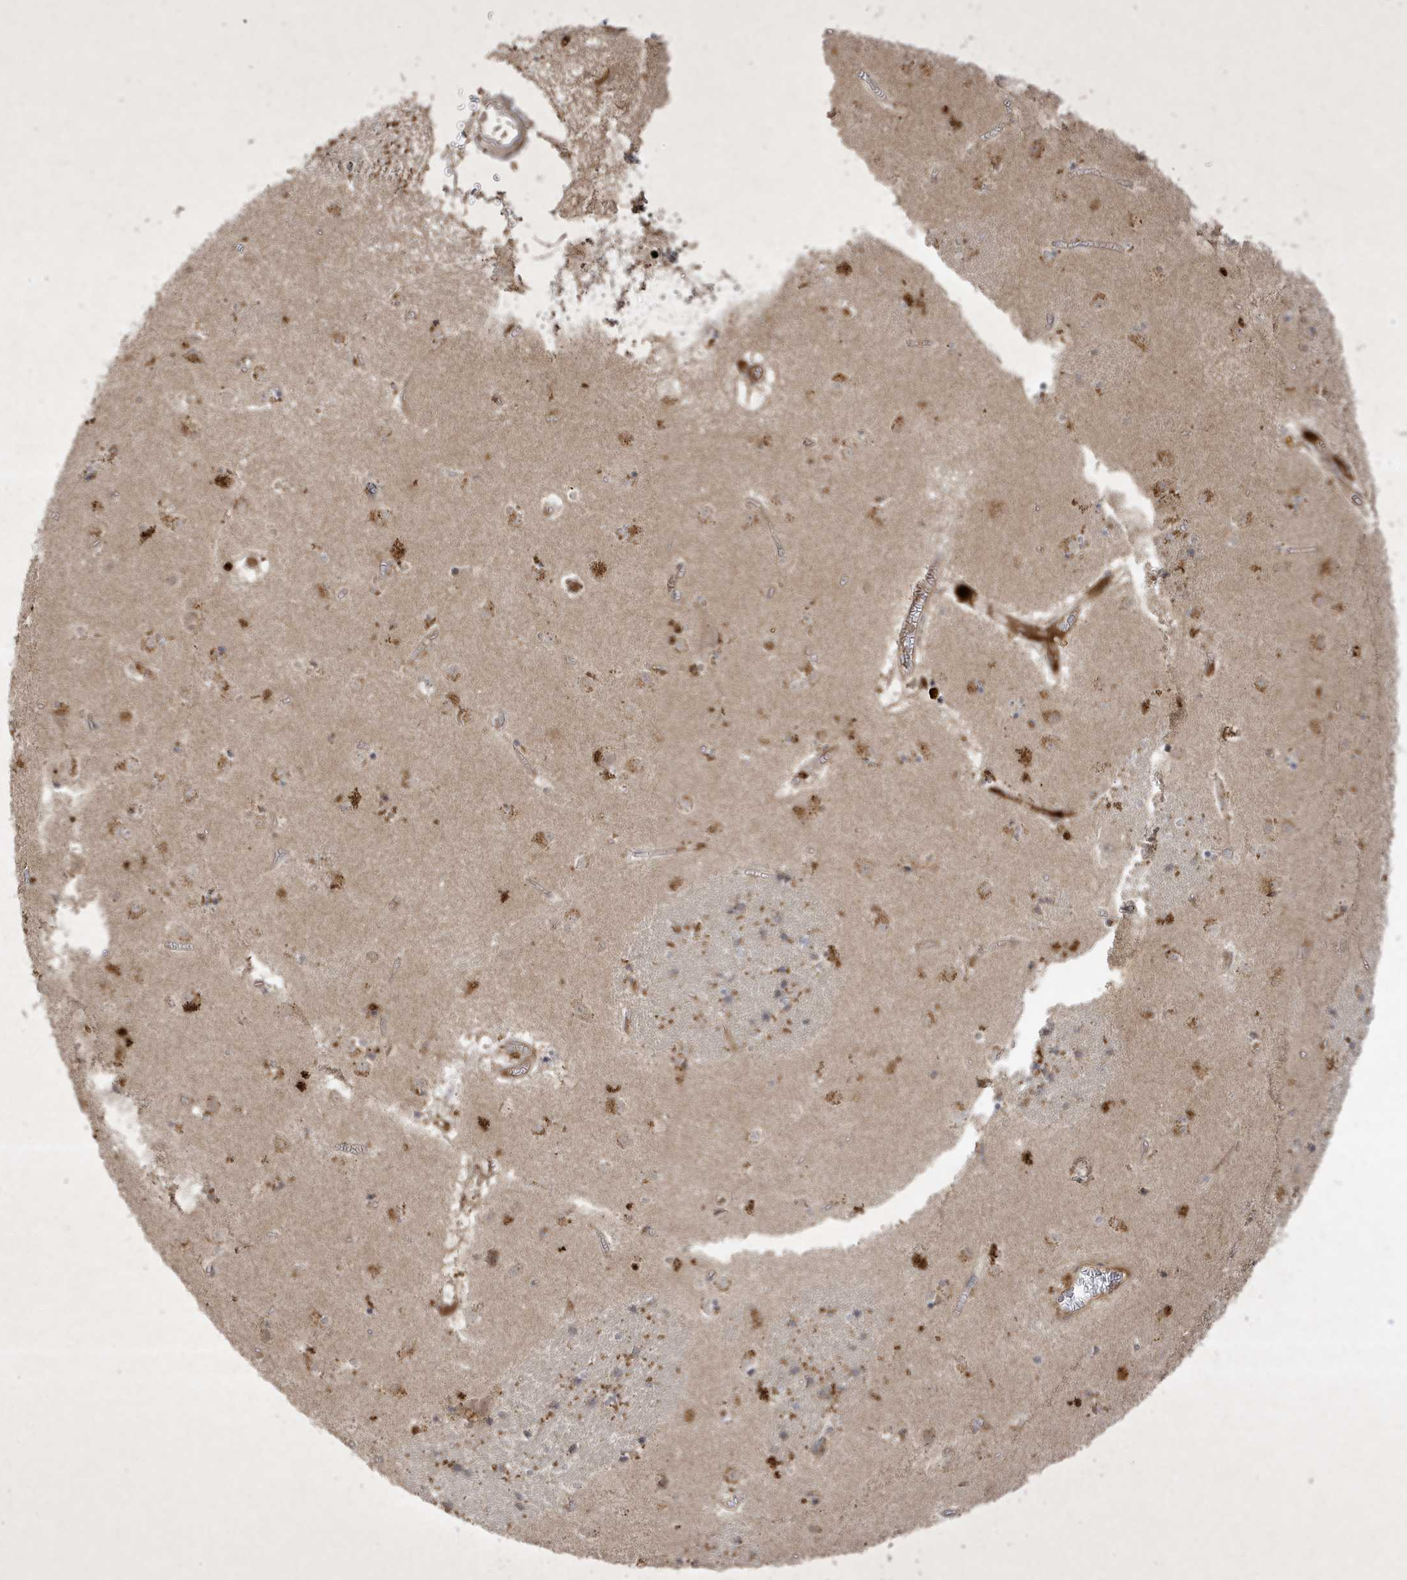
{"staining": {"intensity": "moderate", "quantity": "25%-75%", "location": "cytoplasmic/membranous"}, "tissue": "caudate", "cell_type": "Glial cells", "image_type": "normal", "snomed": [{"axis": "morphology", "description": "Normal tissue, NOS"}, {"axis": "topography", "description": "Lateral ventricle wall"}], "caption": "Glial cells reveal medium levels of moderate cytoplasmic/membranous staining in approximately 25%-75% of cells in normal caudate. The protein is stained brown, and the nuclei are stained in blue (DAB IHC with brightfield microscopy, high magnification).", "gene": "FAM83C", "patient": {"sex": "male", "age": 70}}